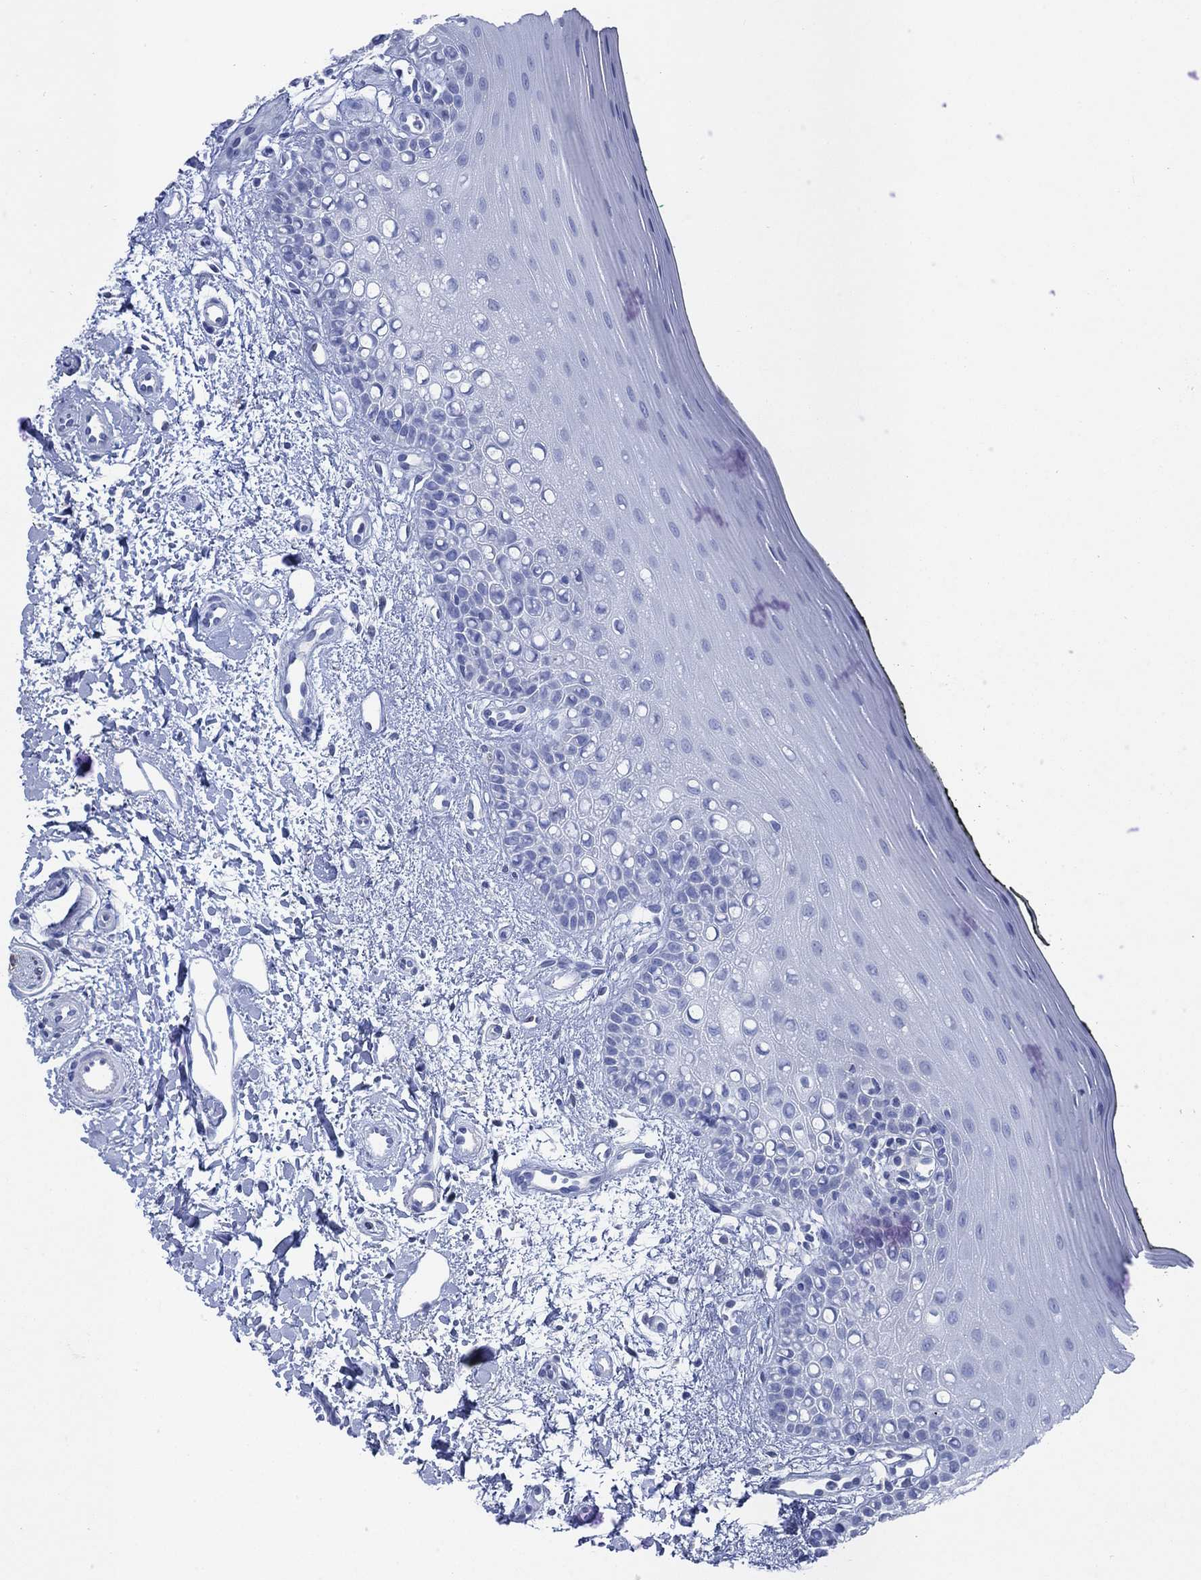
{"staining": {"intensity": "negative", "quantity": "none", "location": "none"}, "tissue": "oral mucosa", "cell_type": "Squamous epithelial cells", "image_type": "normal", "snomed": [{"axis": "morphology", "description": "Normal tissue, NOS"}, {"axis": "topography", "description": "Oral tissue"}], "caption": "DAB immunohistochemical staining of normal oral mucosa shows no significant expression in squamous epithelial cells.", "gene": "SCCPDH", "patient": {"sex": "female", "age": 78}}